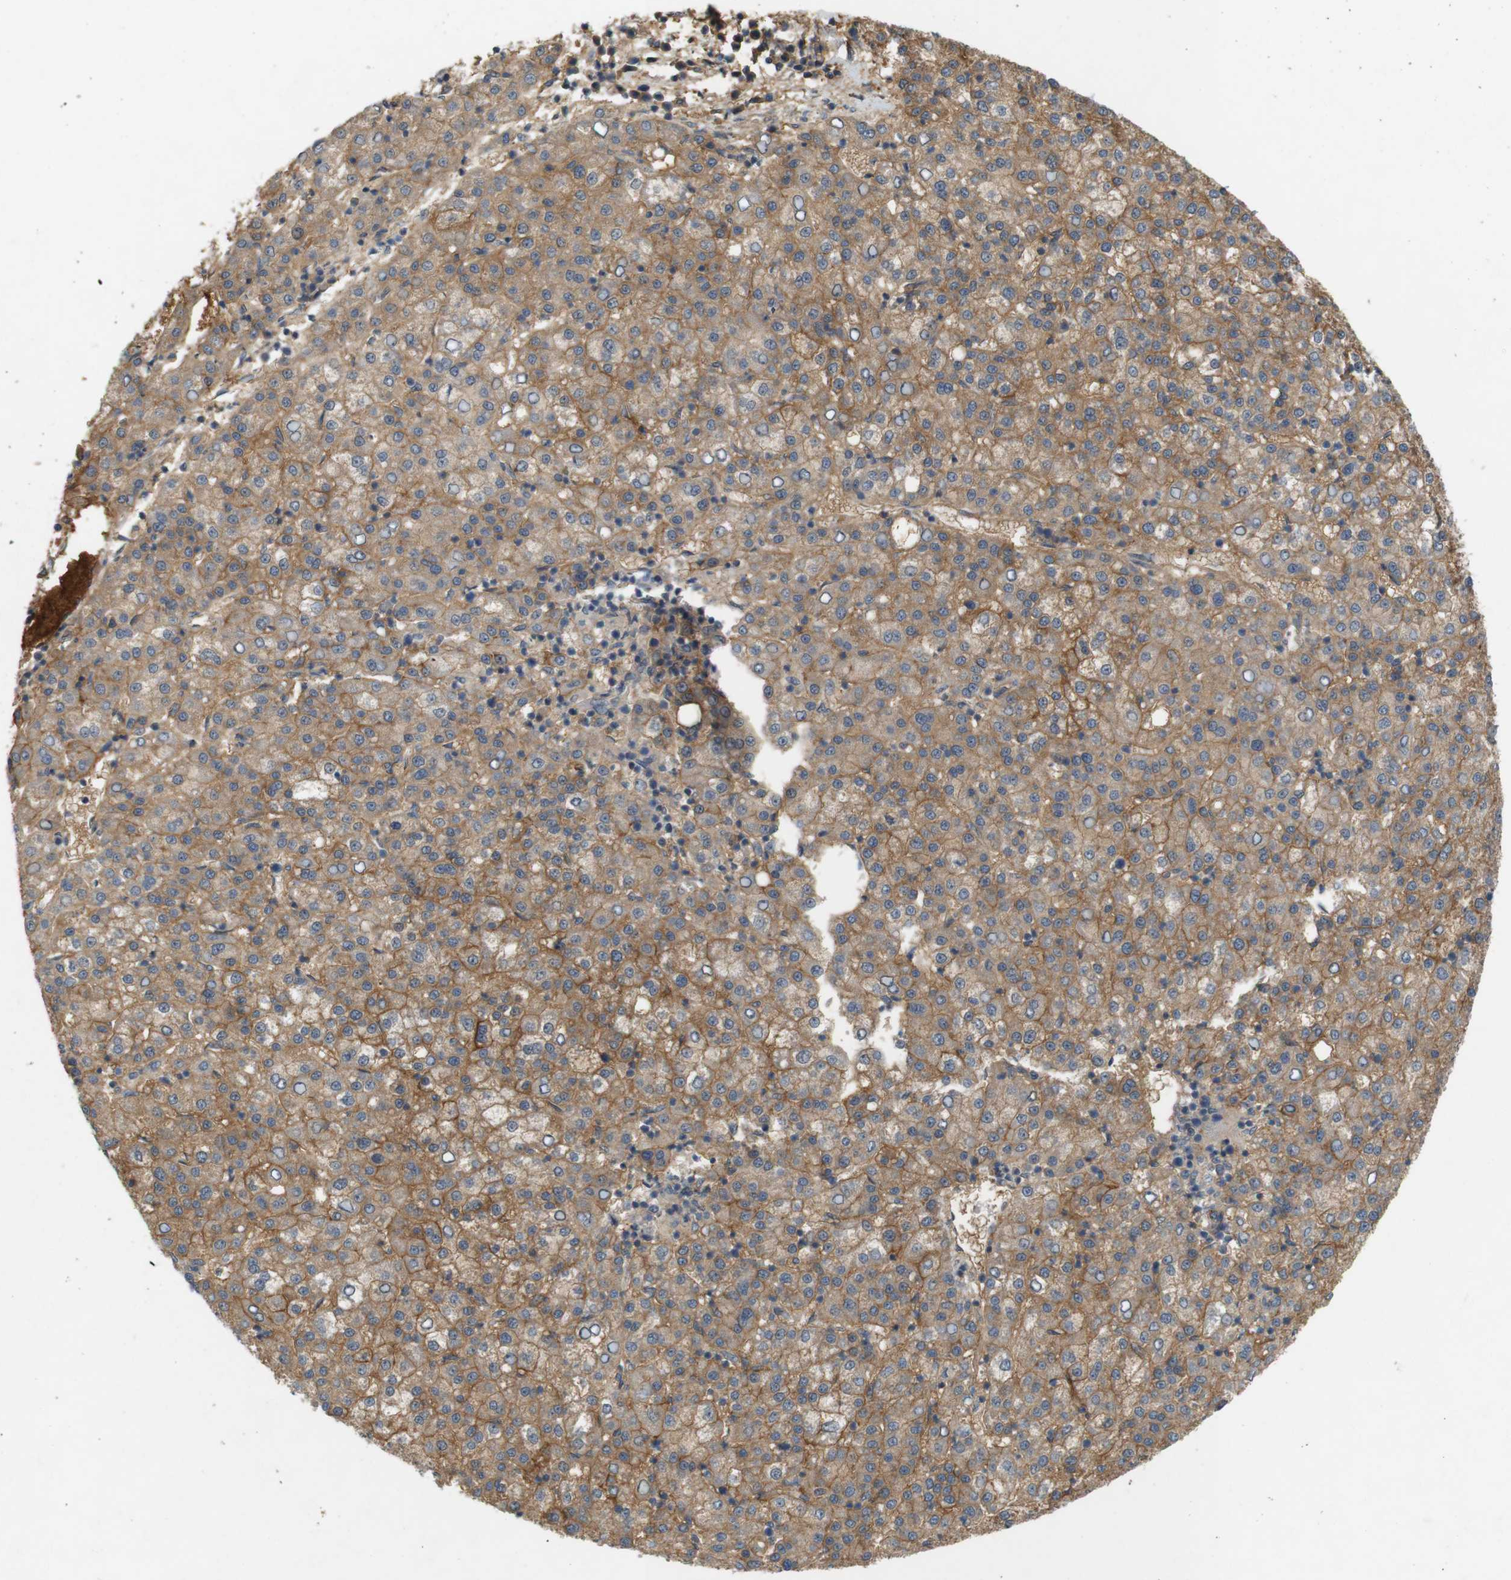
{"staining": {"intensity": "moderate", "quantity": ">75%", "location": "cytoplasmic/membranous"}, "tissue": "liver cancer", "cell_type": "Tumor cells", "image_type": "cancer", "snomed": [{"axis": "morphology", "description": "Carcinoma, Hepatocellular, NOS"}, {"axis": "topography", "description": "Liver"}], "caption": "Immunohistochemistry (IHC) micrograph of neoplastic tissue: liver cancer (hepatocellular carcinoma) stained using immunohistochemistry demonstrates medium levels of moderate protein expression localized specifically in the cytoplasmic/membranous of tumor cells, appearing as a cytoplasmic/membranous brown color.", "gene": "PVR", "patient": {"sex": "female", "age": 58}}